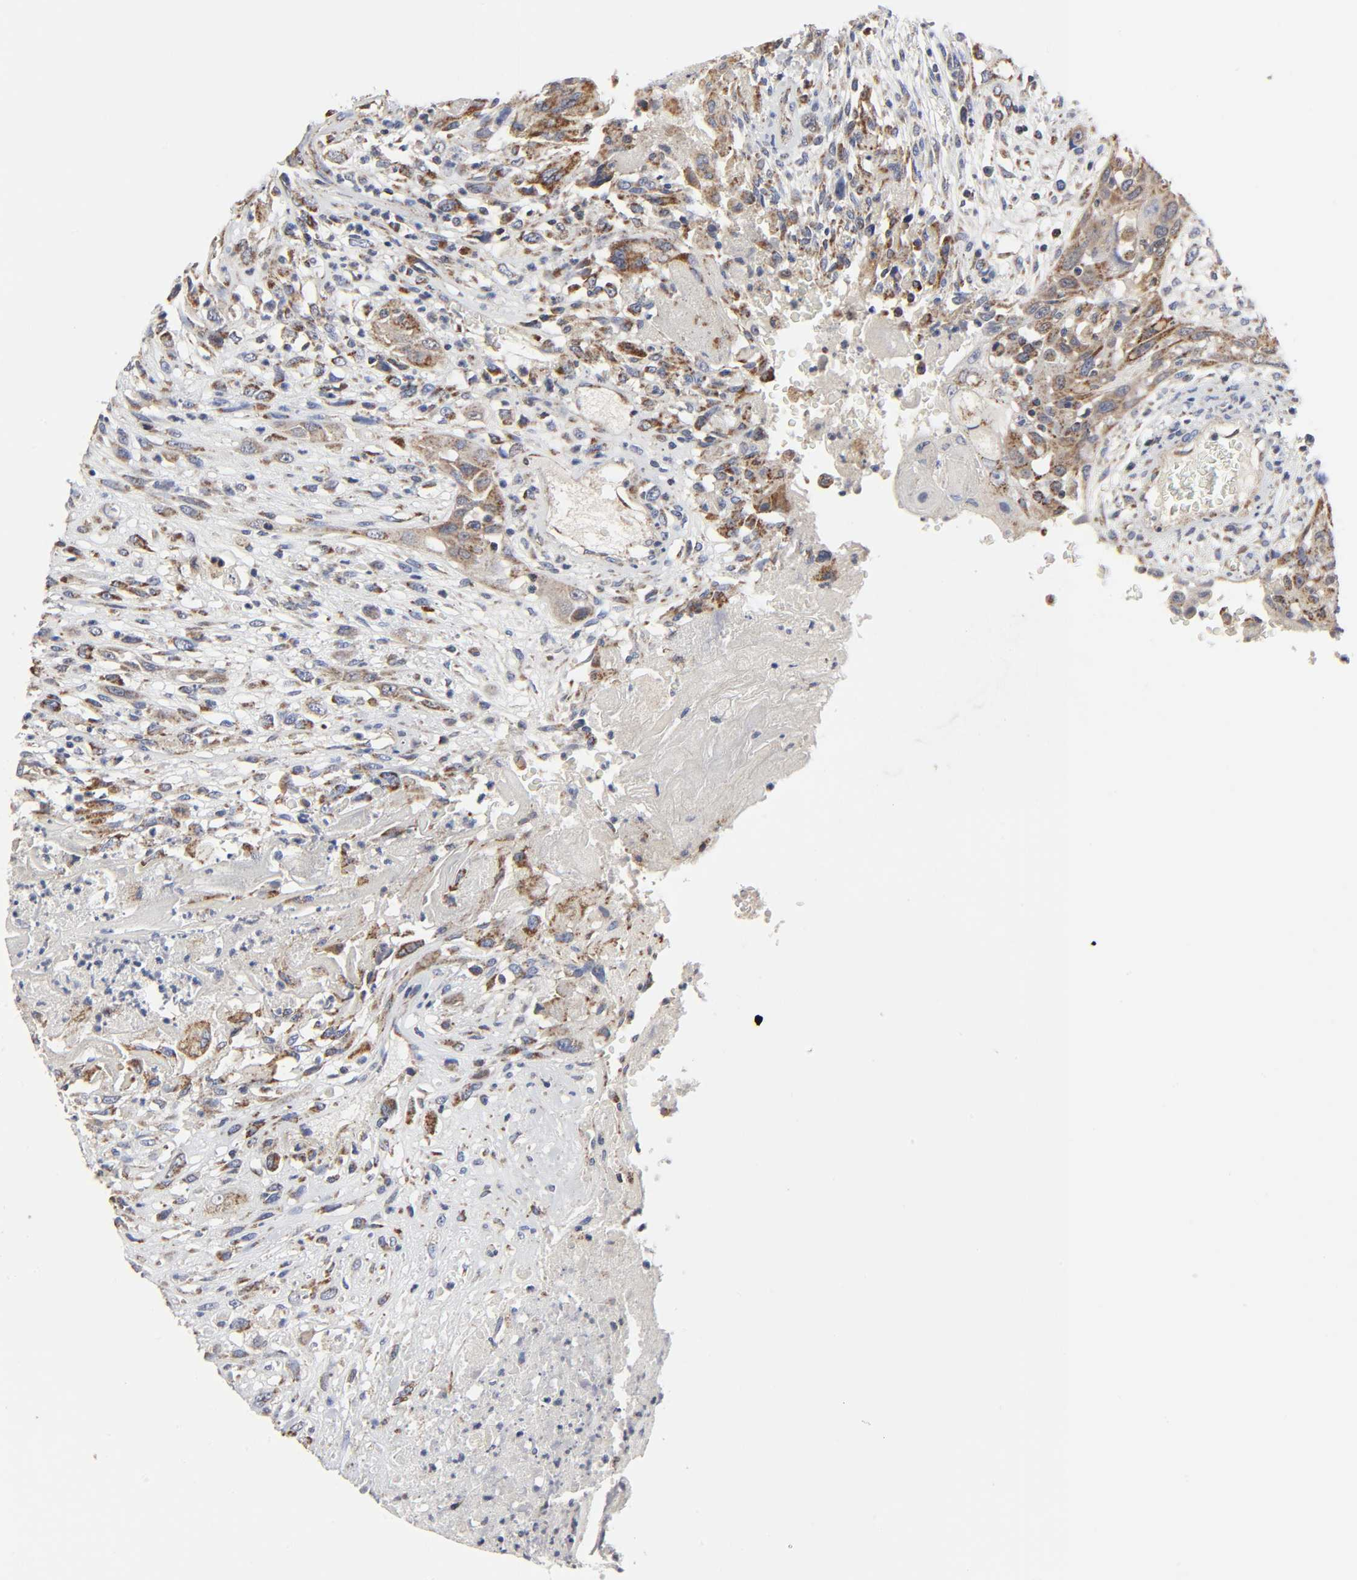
{"staining": {"intensity": "moderate", "quantity": ">75%", "location": "cytoplasmic/membranous"}, "tissue": "head and neck cancer", "cell_type": "Tumor cells", "image_type": "cancer", "snomed": [{"axis": "morphology", "description": "Necrosis, NOS"}, {"axis": "morphology", "description": "Neoplasm, malignant, NOS"}, {"axis": "topography", "description": "Salivary gland"}, {"axis": "topography", "description": "Head-Neck"}], "caption": "Neoplasm (malignant) (head and neck) tissue displays moderate cytoplasmic/membranous staining in approximately >75% of tumor cells, visualized by immunohistochemistry. Using DAB (3,3'-diaminobenzidine) (brown) and hematoxylin (blue) stains, captured at high magnification using brightfield microscopy.", "gene": "COX6B1", "patient": {"sex": "male", "age": 43}}